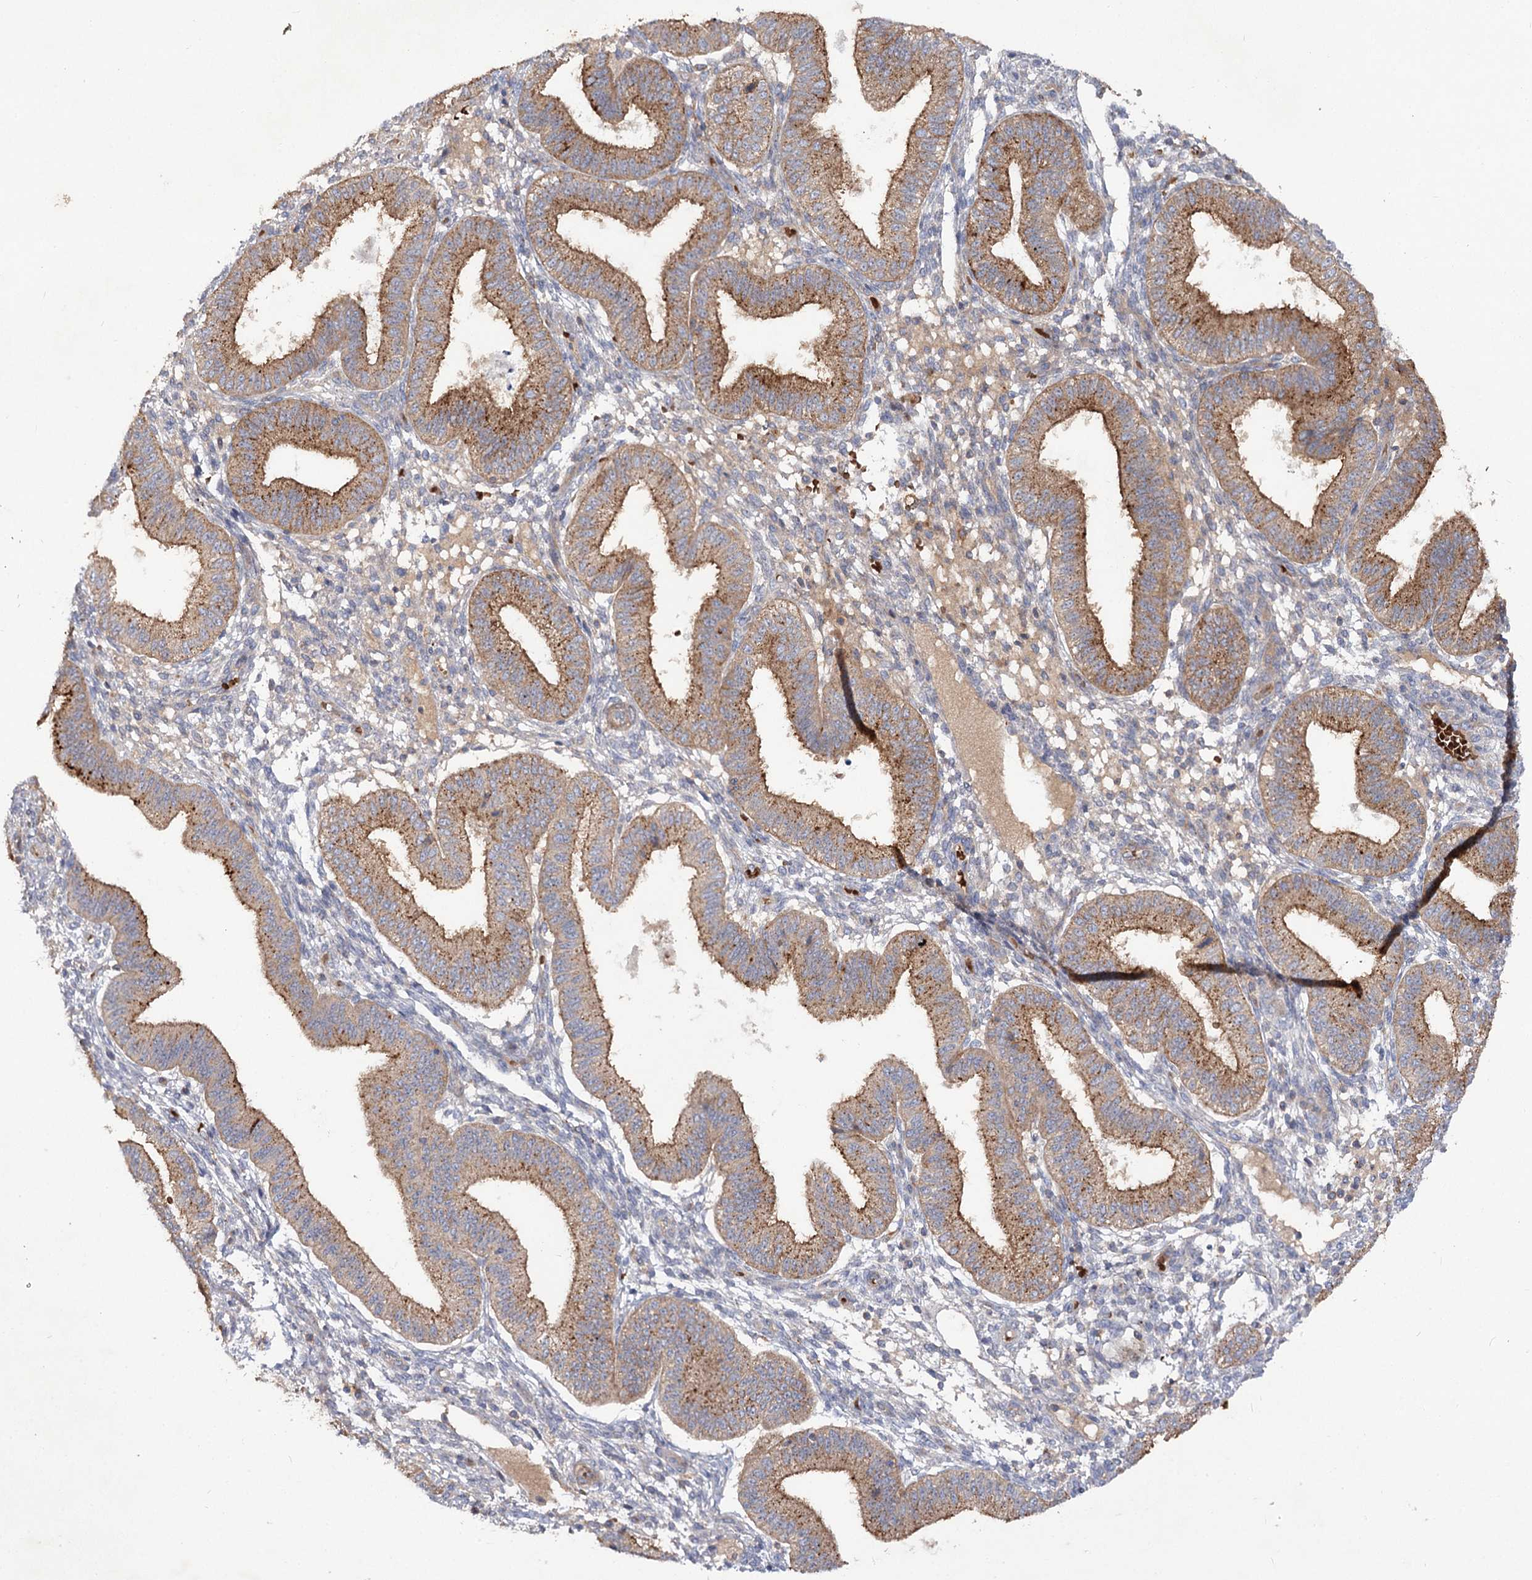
{"staining": {"intensity": "weak", "quantity": "<25%", "location": "cytoplasmic/membranous"}, "tissue": "endometrium", "cell_type": "Cells in endometrial stroma", "image_type": "normal", "snomed": [{"axis": "morphology", "description": "Normal tissue, NOS"}, {"axis": "topography", "description": "Endometrium"}], "caption": "IHC image of normal endometrium stained for a protein (brown), which displays no positivity in cells in endometrial stroma.", "gene": "KIAA0825", "patient": {"sex": "female", "age": 39}}